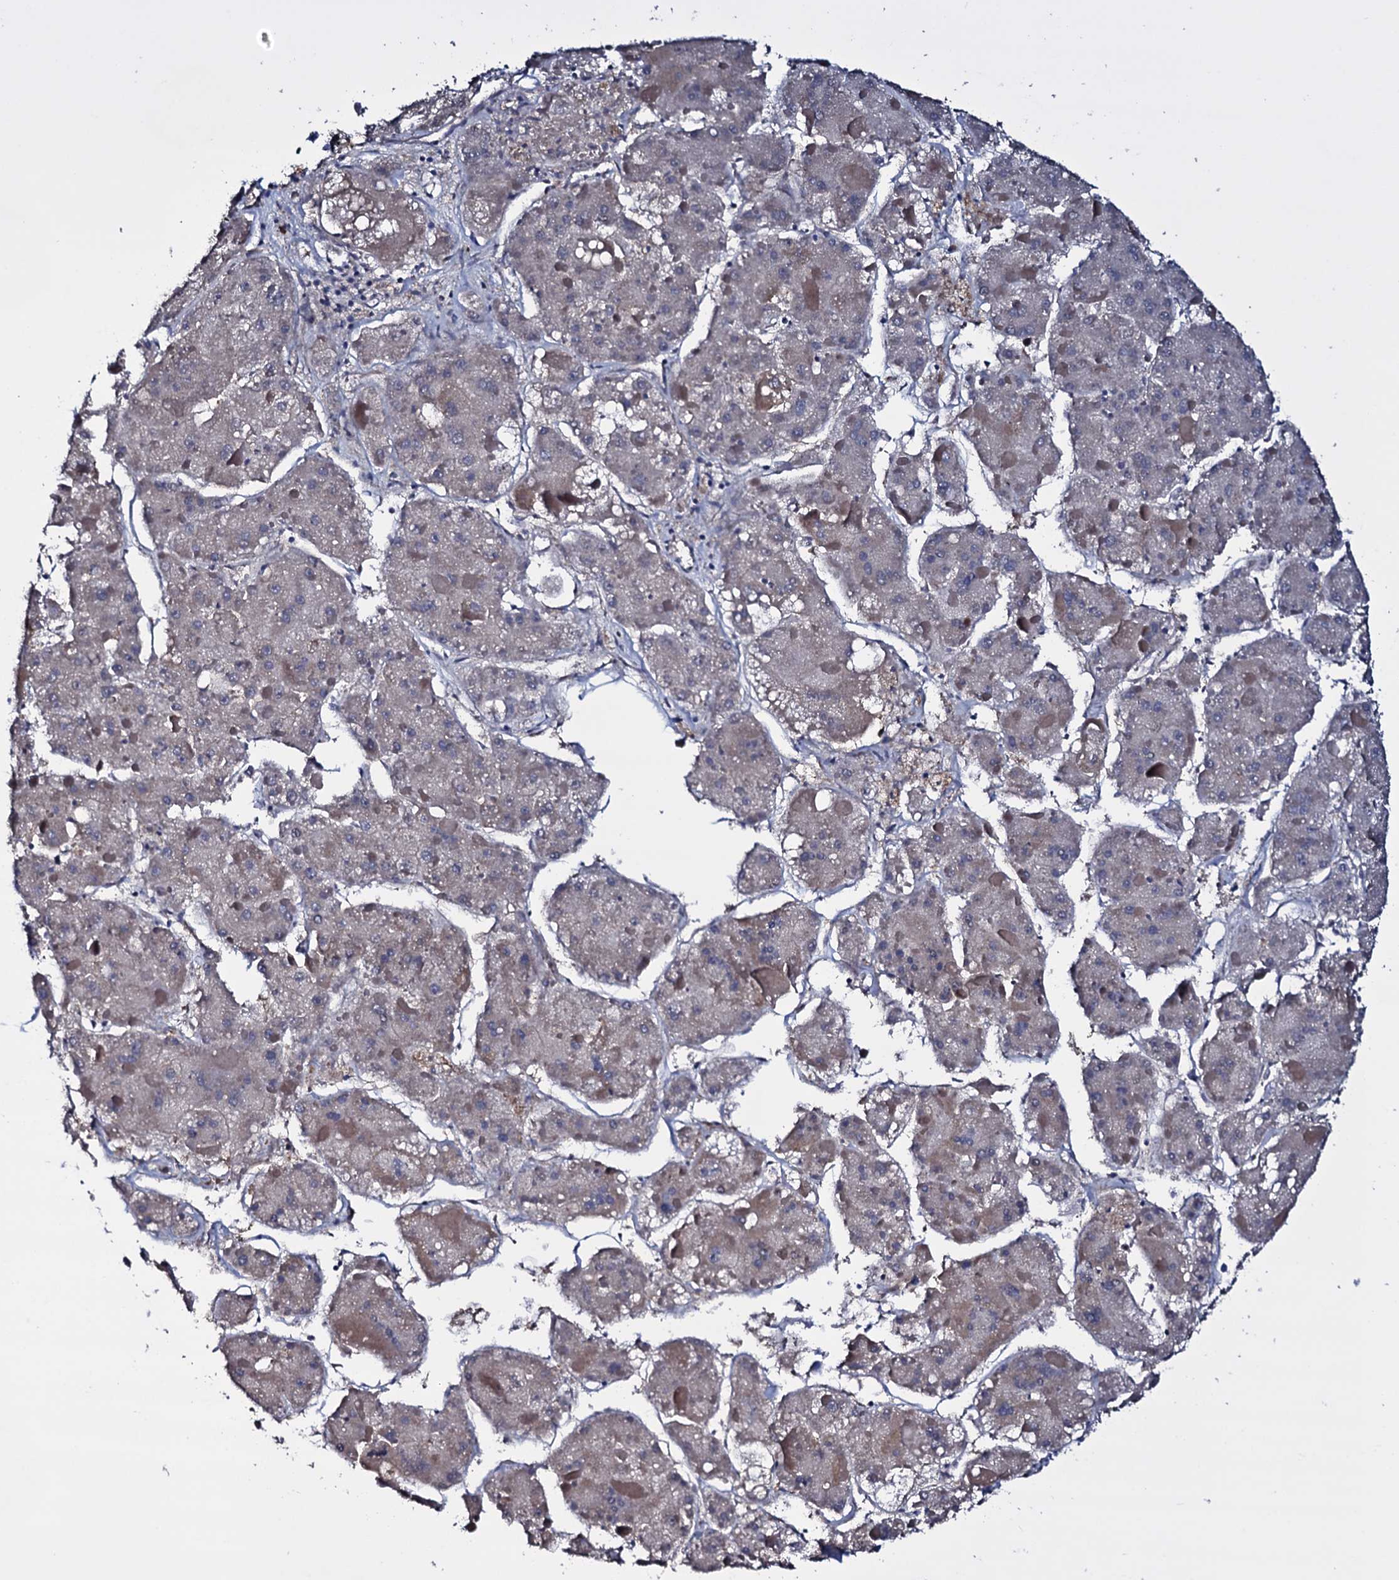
{"staining": {"intensity": "negative", "quantity": "none", "location": "none"}, "tissue": "liver cancer", "cell_type": "Tumor cells", "image_type": "cancer", "snomed": [{"axis": "morphology", "description": "Carcinoma, Hepatocellular, NOS"}, {"axis": "topography", "description": "Liver"}], "caption": "Immunohistochemistry micrograph of liver cancer (hepatocellular carcinoma) stained for a protein (brown), which demonstrates no positivity in tumor cells.", "gene": "BCL2L14", "patient": {"sex": "female", "age": 73}}